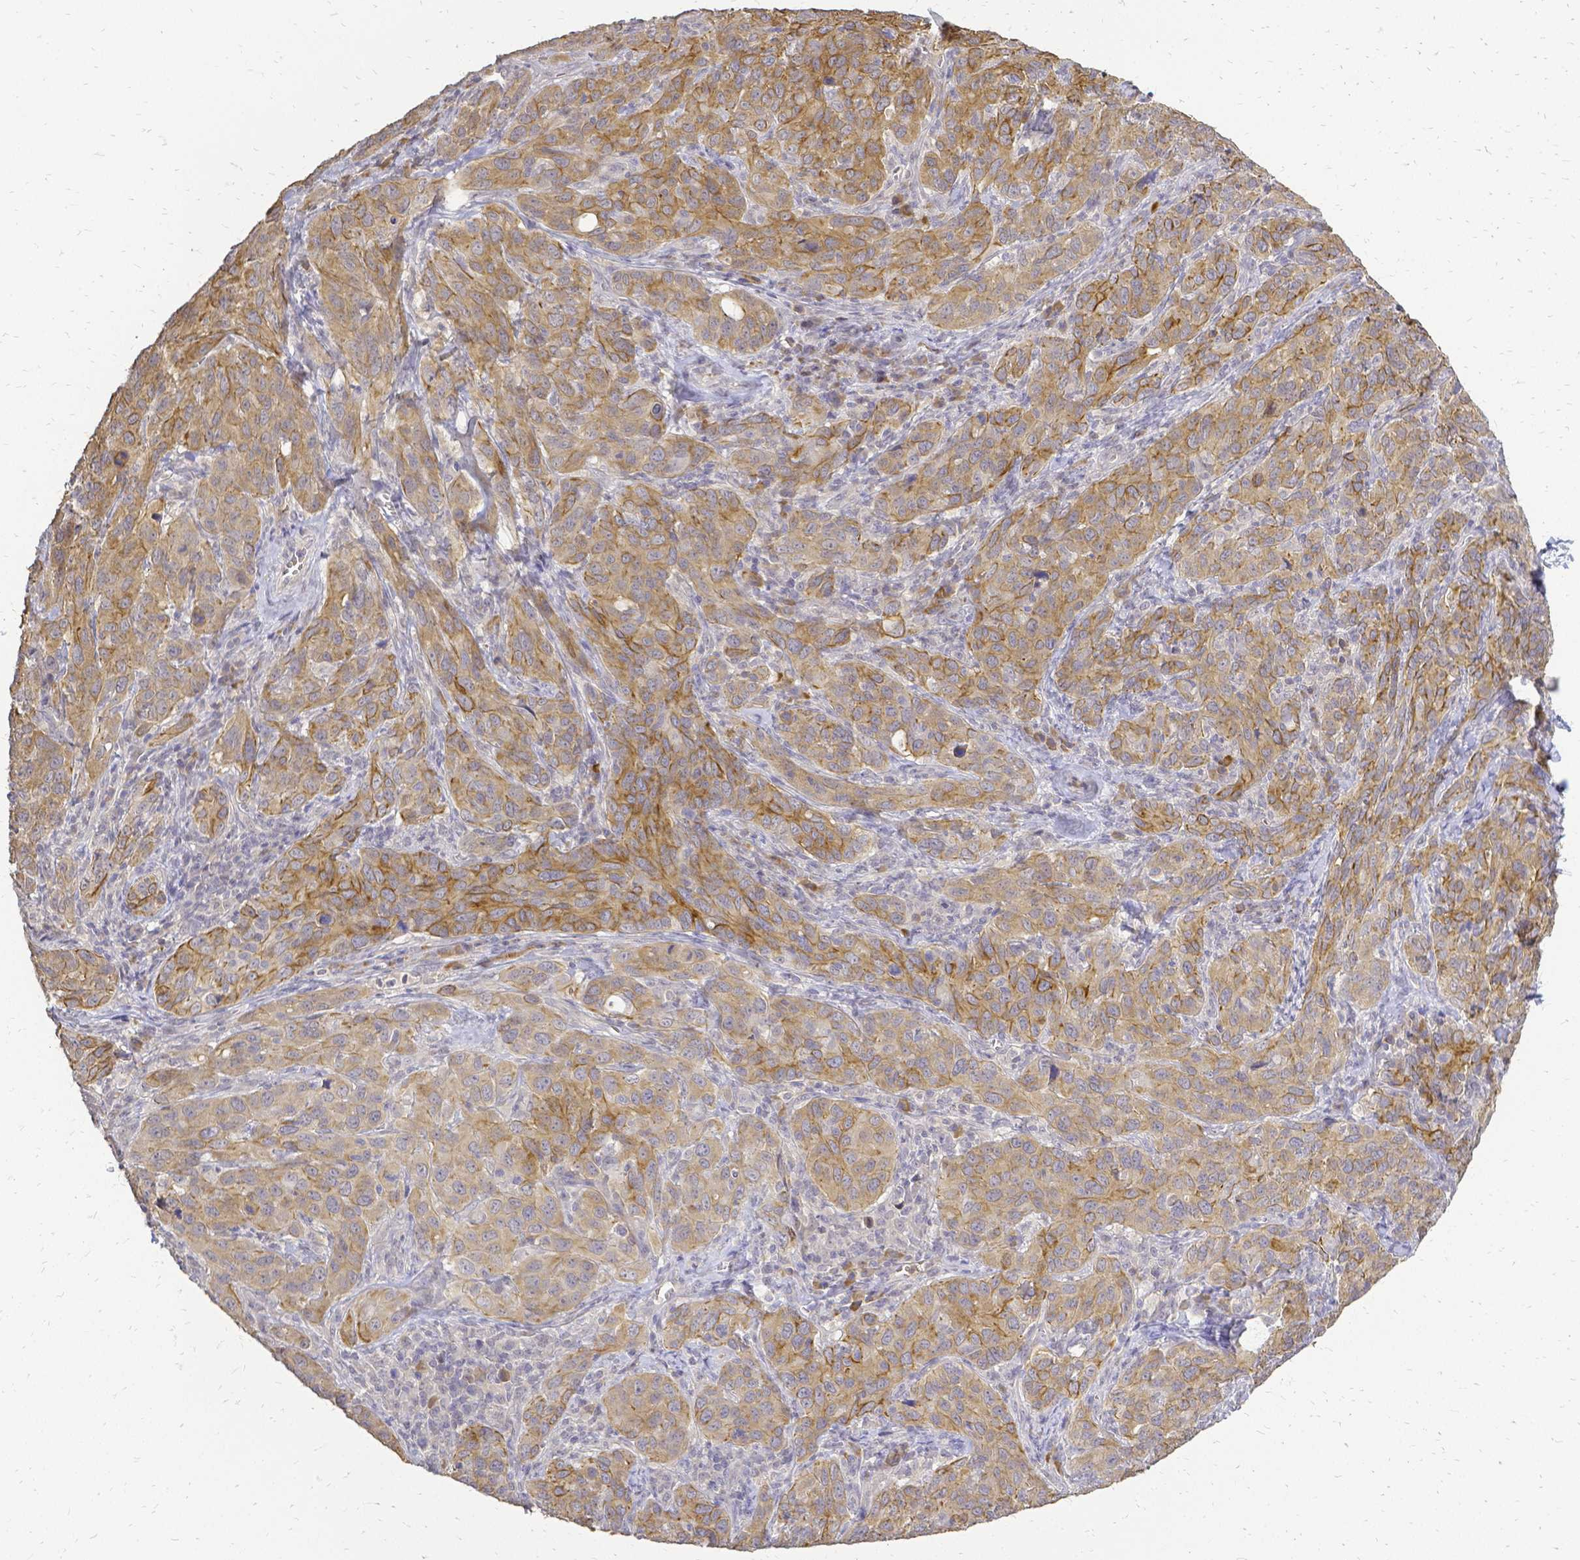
{"staining": {"intensity": "moderate", "quantity": ">75%", "location": "cytoplasmic/membranous"}, "tissue": "cervical cancer", "cell_type": "Tumor cells", "image_type": "cancer", "snomed": [{"axis": "morphology", "description": "Normal tissue, NOS"}, {"axis": "morphology", "description": "Squamous cell carcinoma, NOS"}, {"axis": "topography", "description": "Cervix"}], "caption": "Cervical cancer (squamous cell carcinoma) stained with DAB immunohistochemistry reveals medium levels of moderate cytoplasmic/membranous positivity in approximately >75% of tumor cells.", "gene": "CIB1", "patient": {"sex": "female", "age": 51}}